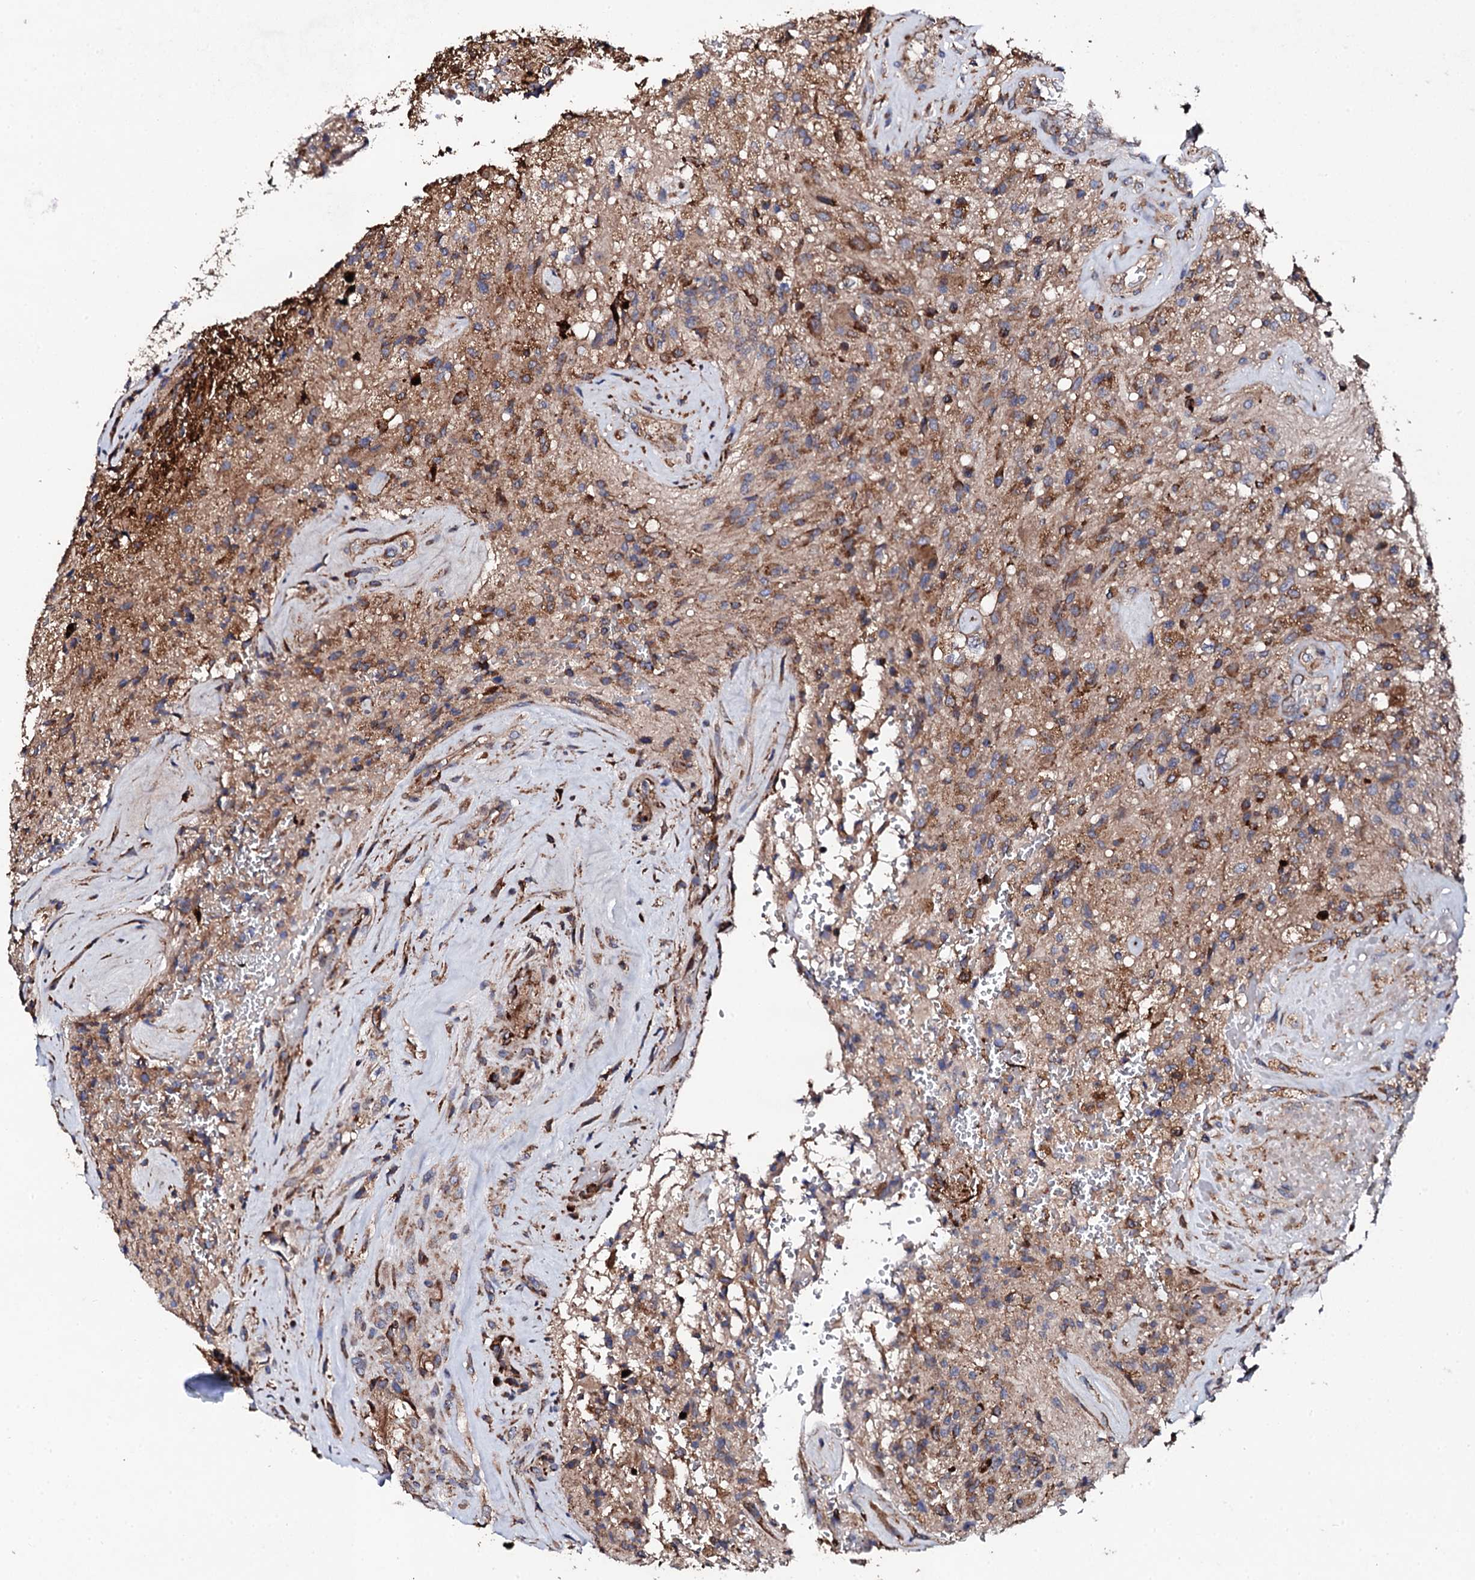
{"staining": {"intensity": "moderate", "quantity": ">75%", "location": "cytoplasmic/membranous"}, "tissue": "glioma", "cell_type": "Tumor cells", "image_type": "cancer", "snomed": [{"axis": "morphology", "description": "Glioma, malignant, High grade"}, {"axis": "topography", "description": "Brain"}], "caption": "Tumor cells display medium levels of moderate cytoplasmic/membranous expression in about >75% of cells in human high-grade glioma (malignant). (Brightfield microscopy of DAB IHC at high magnification).", "gene": "LIPT2", "patient": {"sex": "male", "age": 56}}